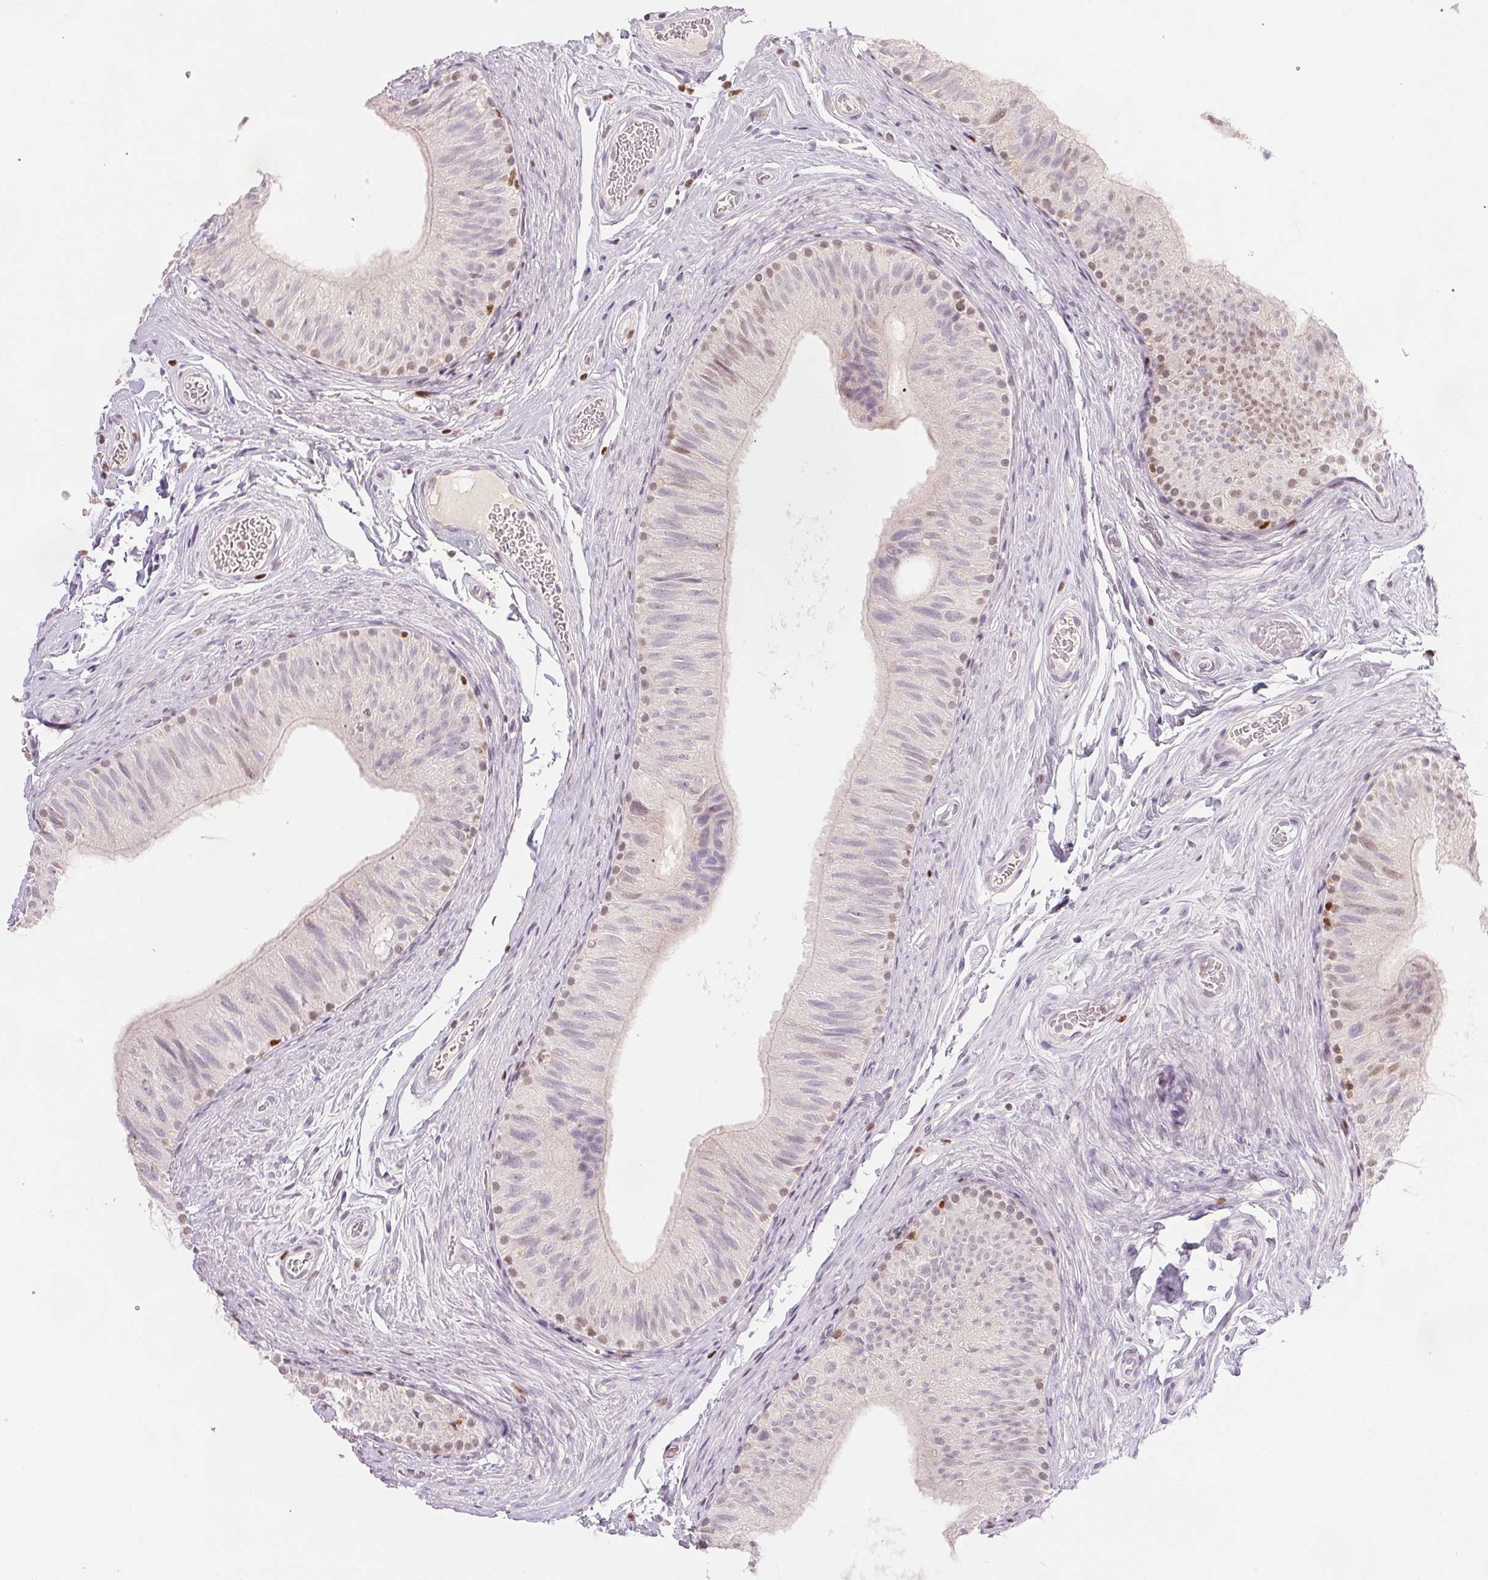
{"staining": {"intensity": "weak", "quantity": "<25%", "location": "nuclear"}, "tissue": "epididymis", "cell_type": "Glandular cells", "image_type": "normal", "snomed": [{"axis": "morphology", "description": "Normal tissue, NOS"}, {"axis": "topography", "description": "Epididymis, spermatic cord, NOS"}, {"axis": "topography", "description": "Epididymis"}], "caption": "DAB immunohistochemical staining of benign human epididymis exhibits no significant positivity in glandular cells.", "gene": "RUNX2", "patient": {"sex": "male", "age": 31}}